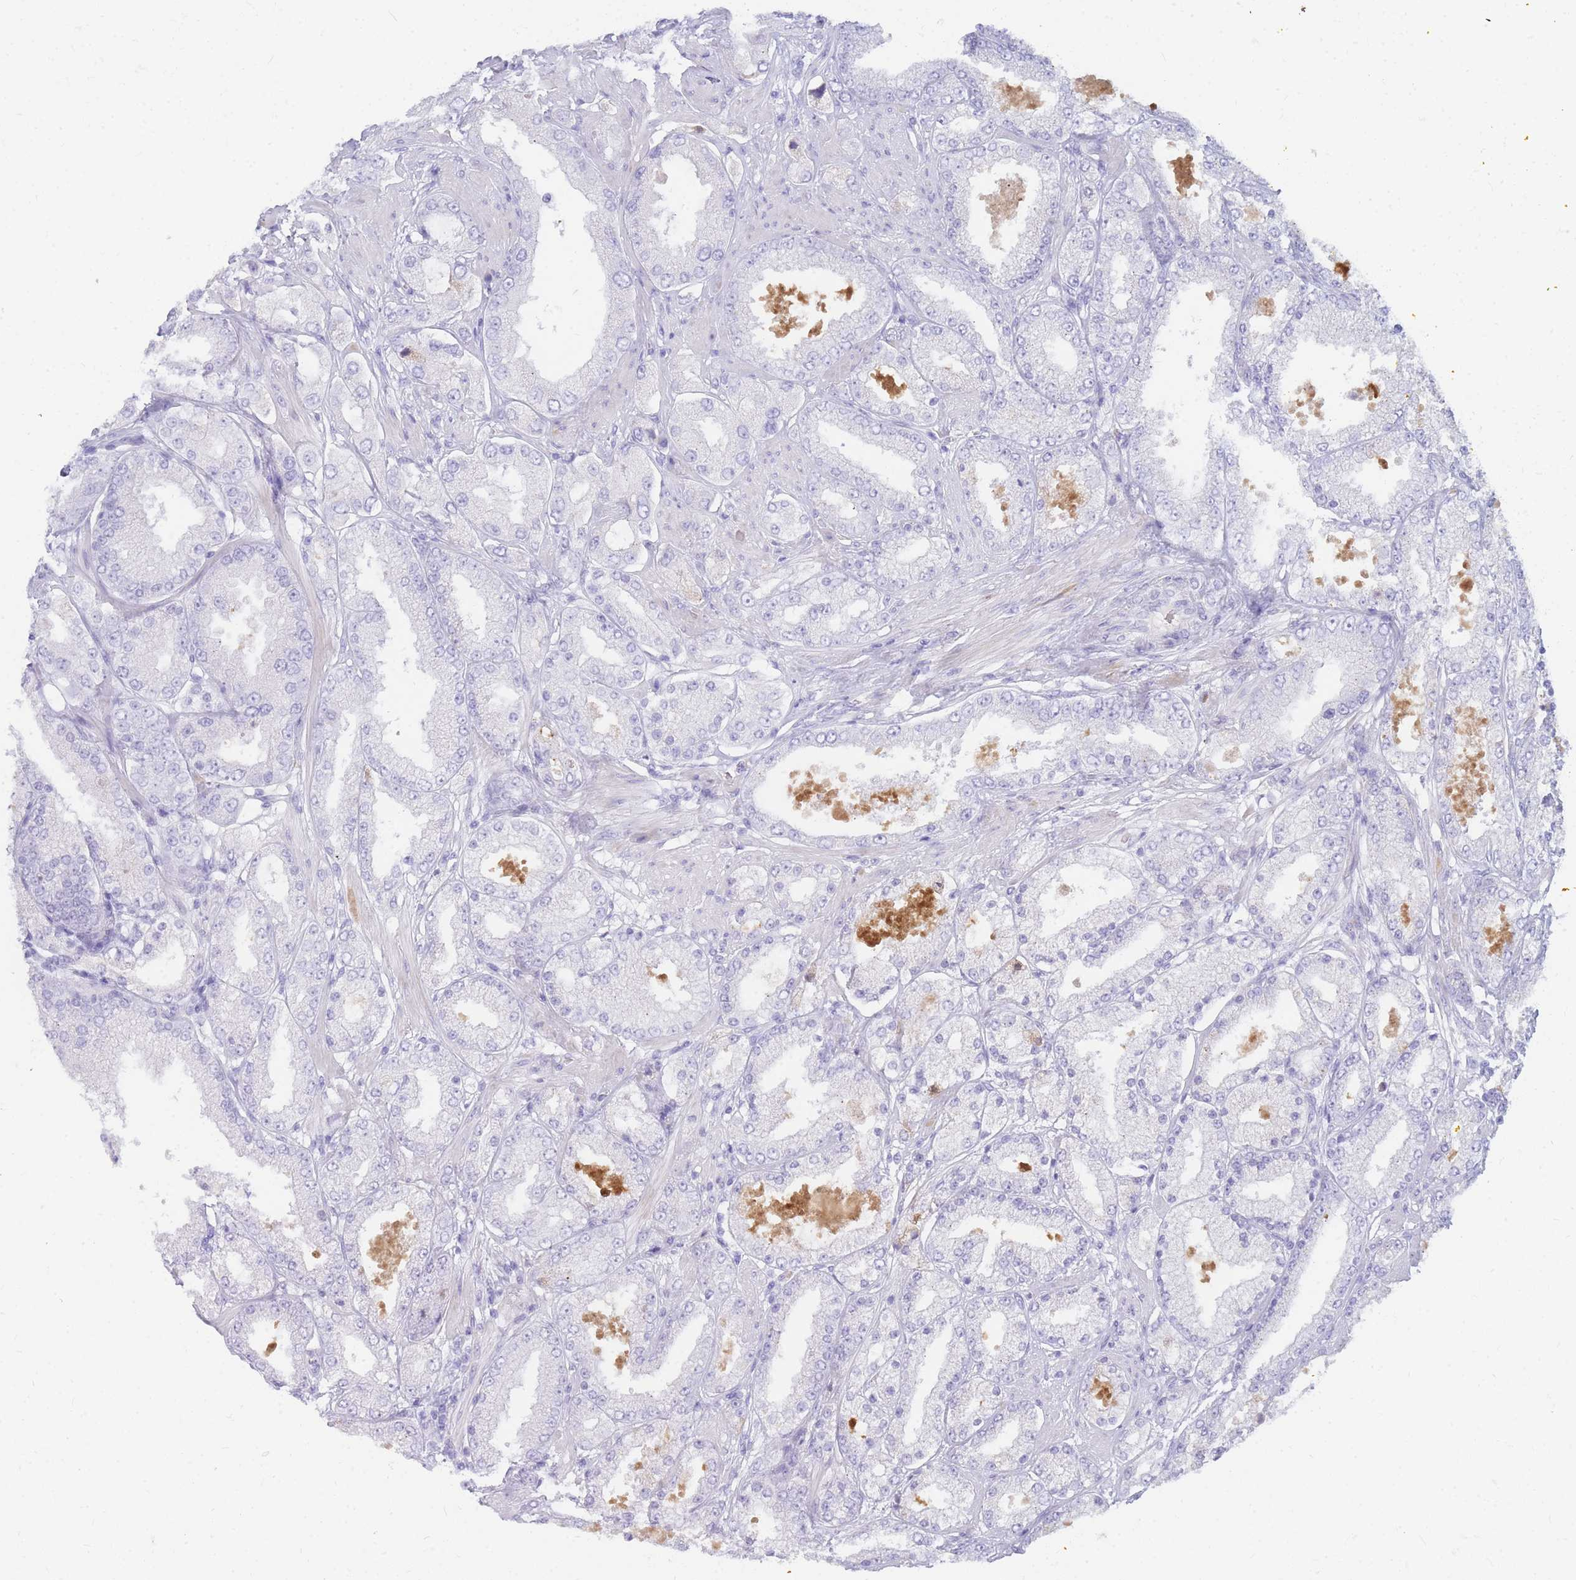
{"staining": {"intensity": "negative", "quantity": "none", "location": "none"}, "tissue": "prostate cancer", "cell_type": "Tumor cells", "image_type": "cancer", "snomed": [{"axis": "morphology", "description": "Adenocarcinoma, High grade"}, {"axis": "topography", "description": "Prostate"}], "caption": "Image shows no protein expression in tumor cells of adenocarcinoma (high-grade) (prostate) tissue.", "gene": "NKX1-2", "patient": {"sex": "male", "age": 68}}